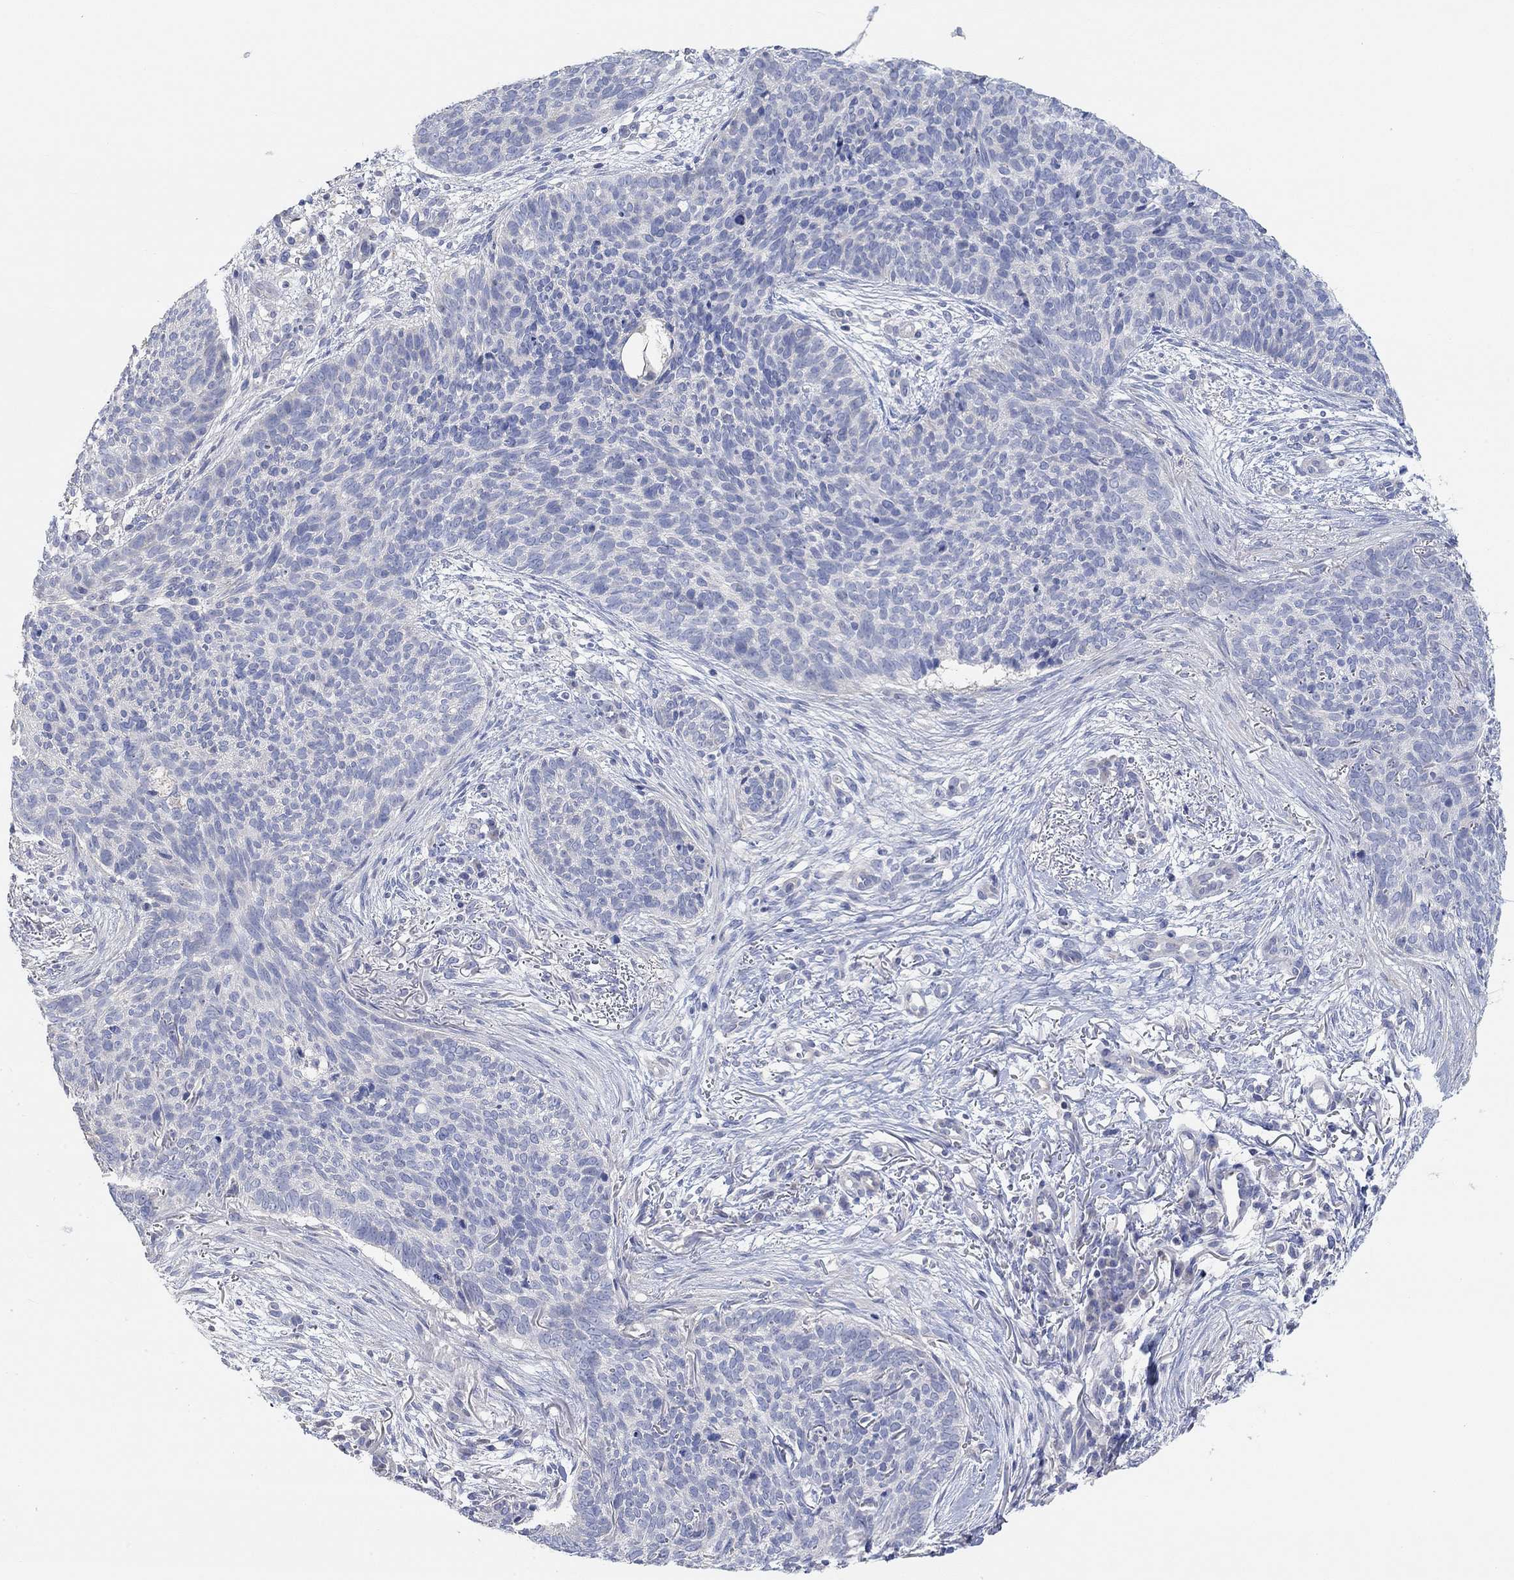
{"staining": {"intensity": "negative", "quantity": "none", "location": "none"}, "tissue": "skin cancer", "cell_type": "Tumor cells", "image_type": "cancer", "snomed": [{"axis": "morphology", "description": "Basal cell carcinoma"}, {"axis": "topography", "description": "Skin"}], "caption": "Skin basal cell carcinoma stained for a protein using immunohistochemistry (IHC) demonstrates no expression tumor cells.", "gene": "NLRP14", "patient": {"sex": "male", "age": 64}}